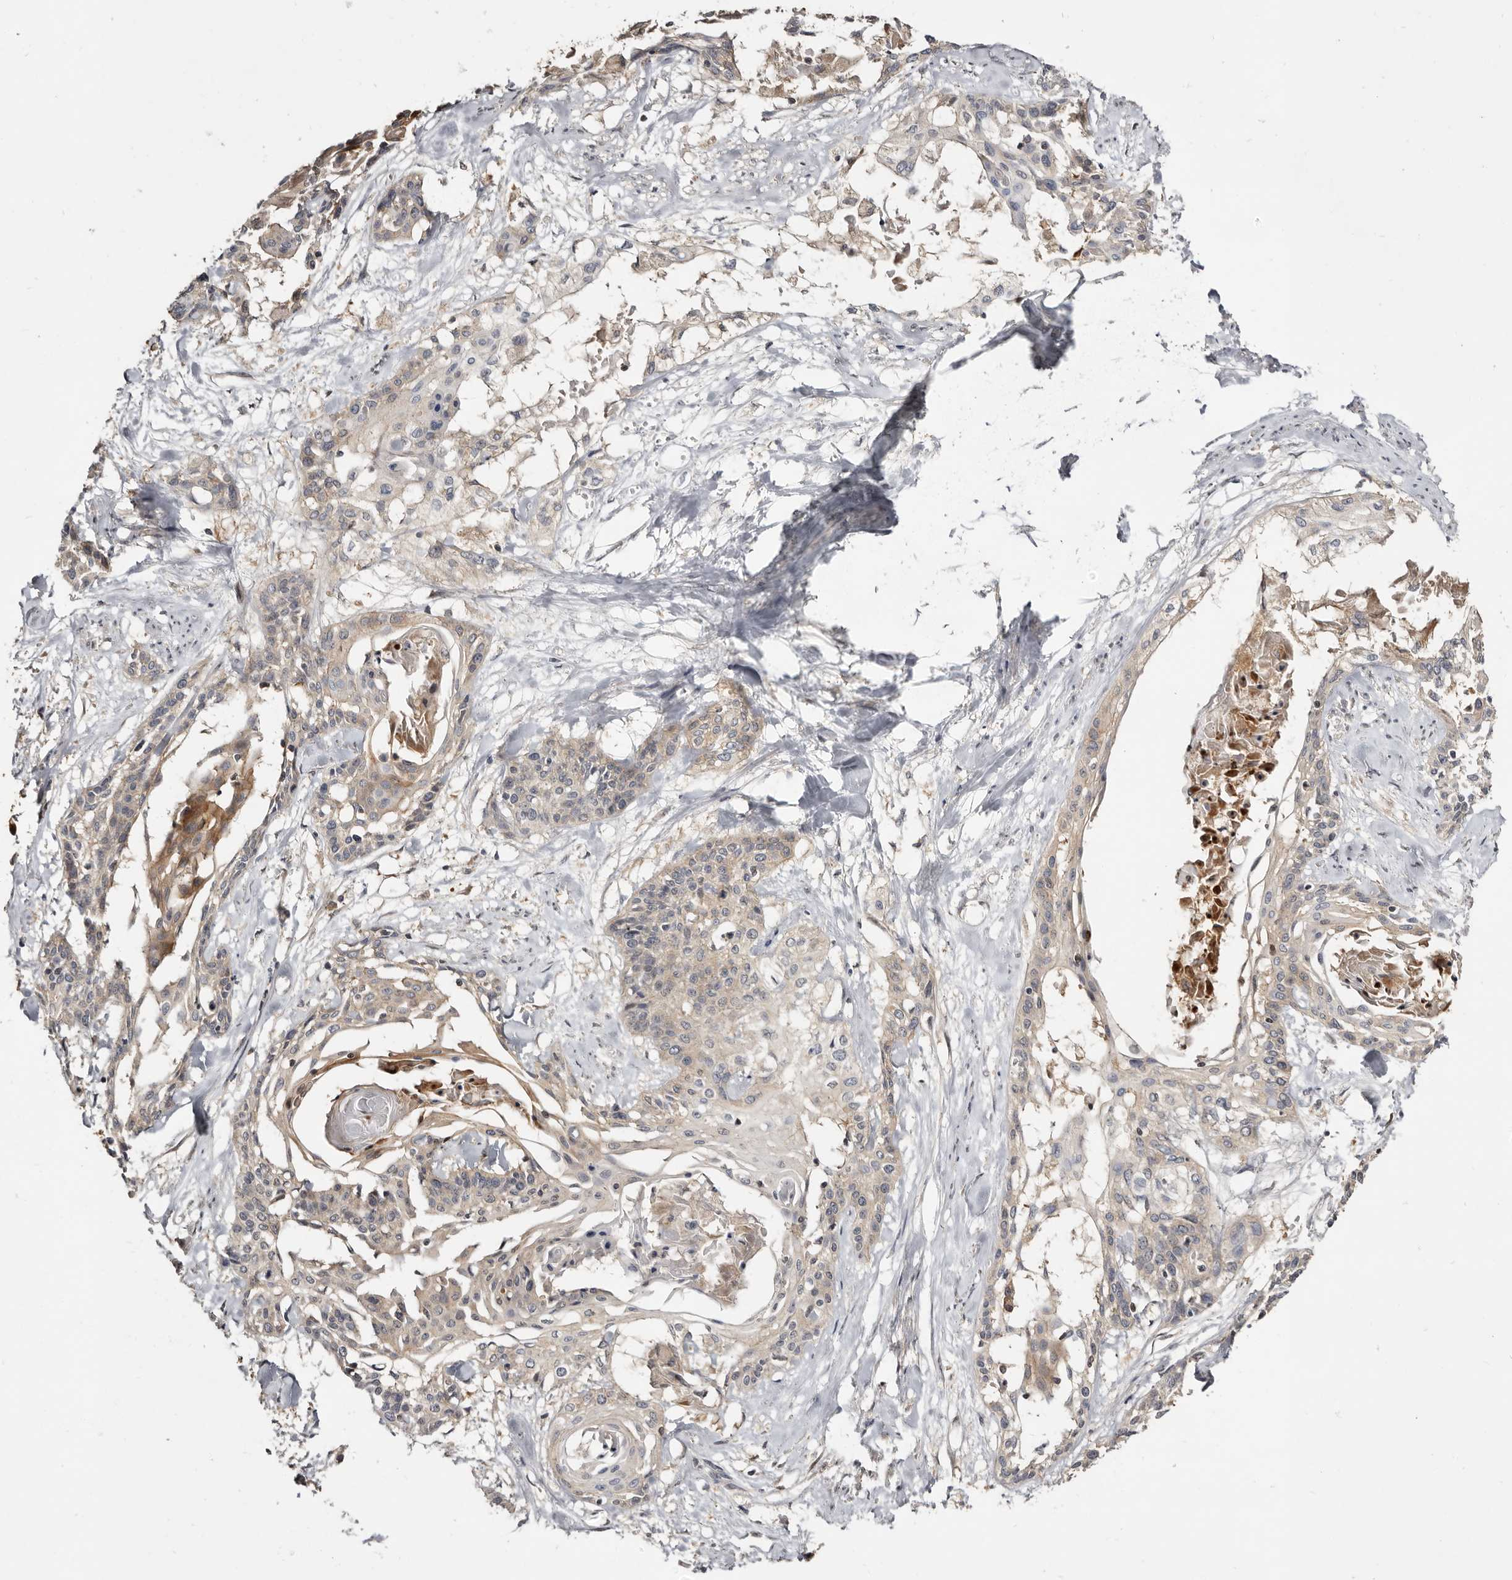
{"staining": {"intensity": "weak", "quantity": "<25%", "location": "cytoplasmic/membranous"}, "tissue": "cervical cancer", "cell_type": "Tumor cells", "image_type": "cancer", "snomed": [{"axis": "morphology", "description": "Squamous cell carcinoma, NOS"}, {"axis": "topography", "description": "Cervix"}], "caption": "High magnification brightfield microscopy of cervical cancer (squamous cell carcinoma) stained with DAB (brown) and counterstained with hematoxylin (blue): tumor cells show no significant positivity. Brightfield microscopy of immunohistochemistry stained with DAB (brown) and hematoxylin (blue), captured at high magnification.", "gene": "INAVA", "patient": {"sex": "female", "age": 57}}